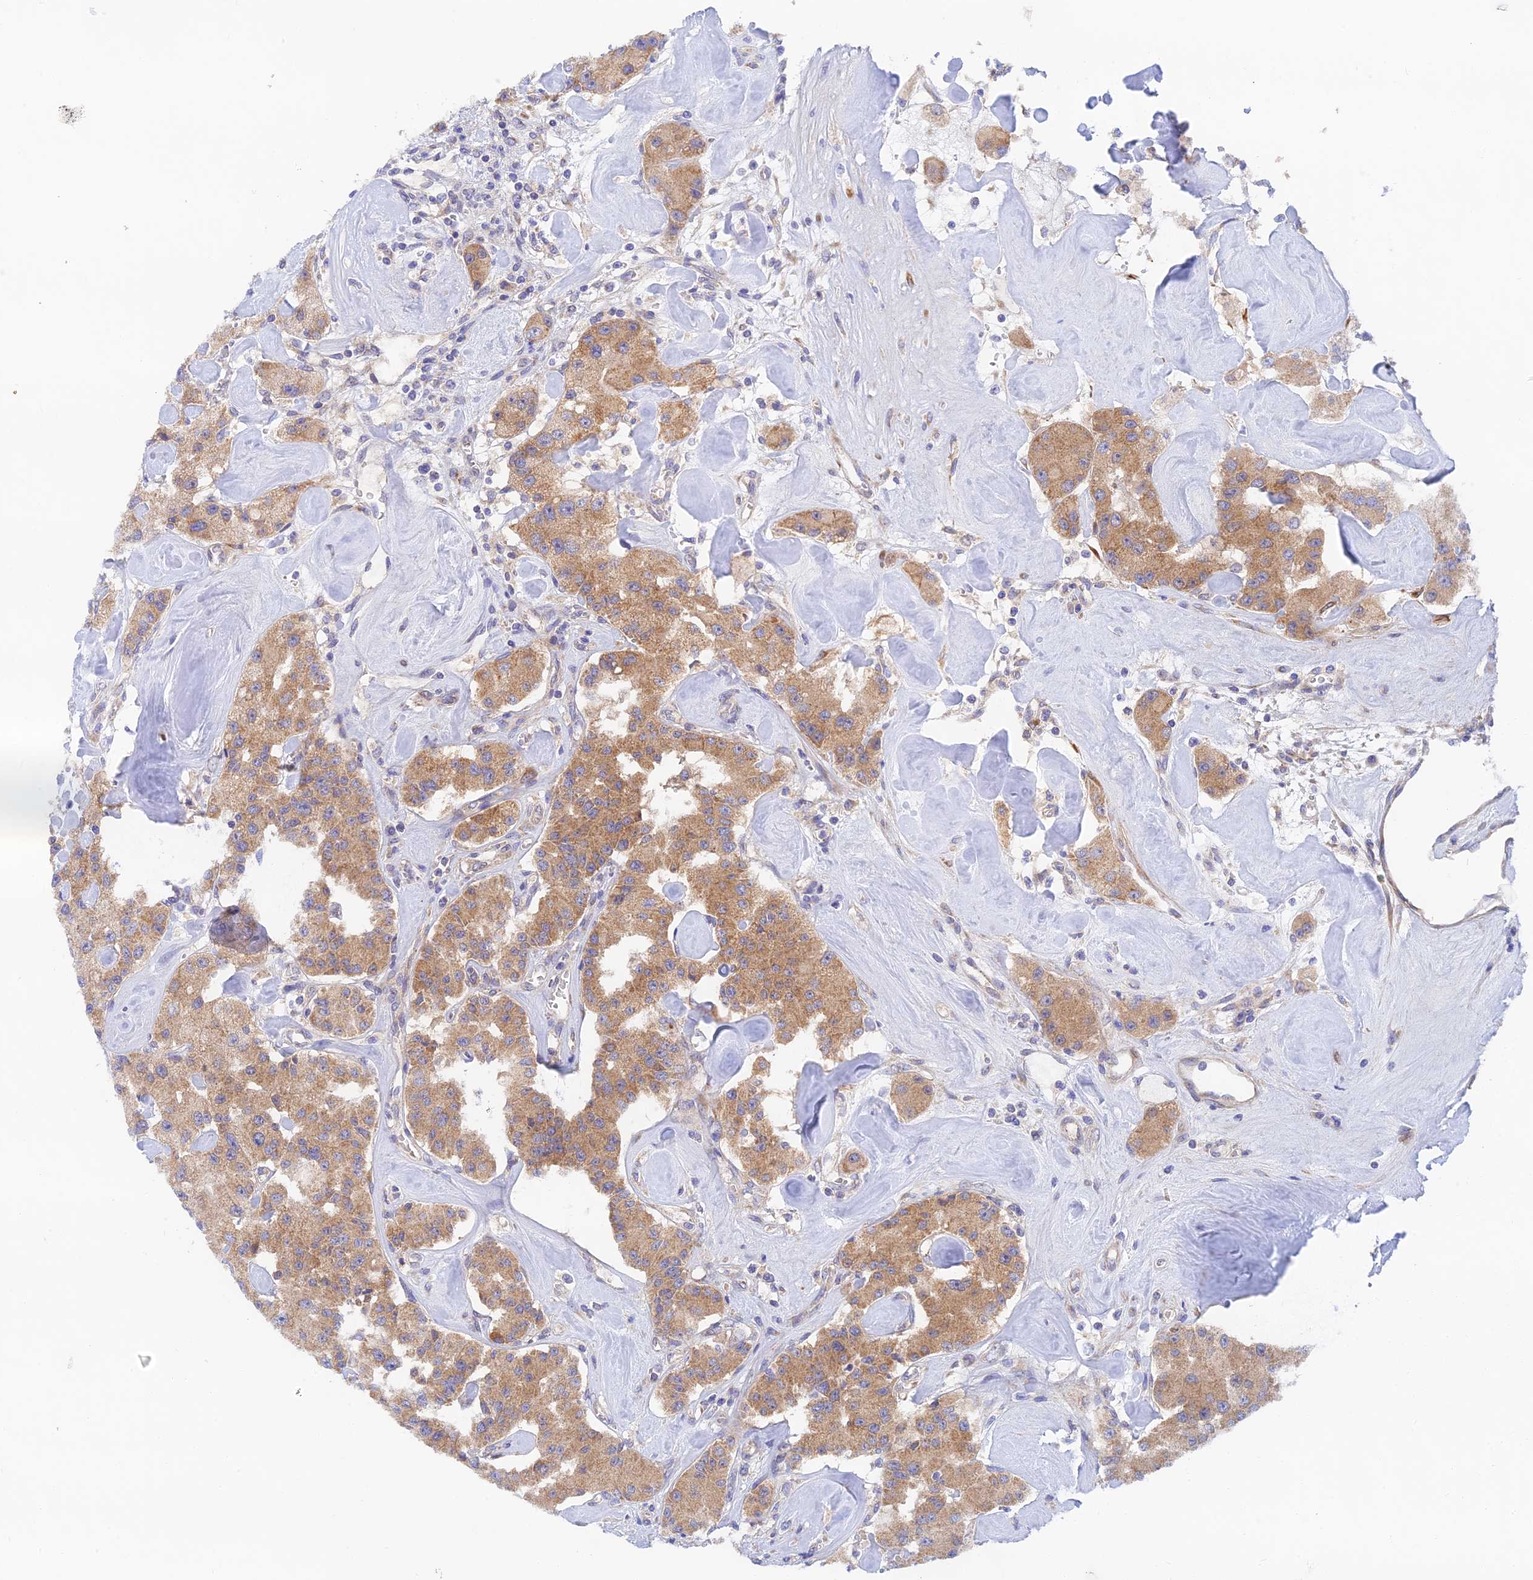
{"staining": {"intensity": "moderate", "quantity": ">75%", "location": "cytoplasmic/membranous"}, "tissue": "carcinoid", "cell_type": "Tumor cells", "image_type": "cancer", "snomed": [{"axis": "morphology", "description": "Carcinoid, malignant, NOS"}, {"axis": "topography", "description": "Pancreas"}], "caption": "A photomicrograph of human carcinoid stained for a protein reveals moderate cytoplasmic/membranous brown staining in tumor cells. (brown staining indicates protein expression, while blue staining denotes nuclei).", "gene": "RANBP6", "patient": {"sex": "male", "age": 41}}